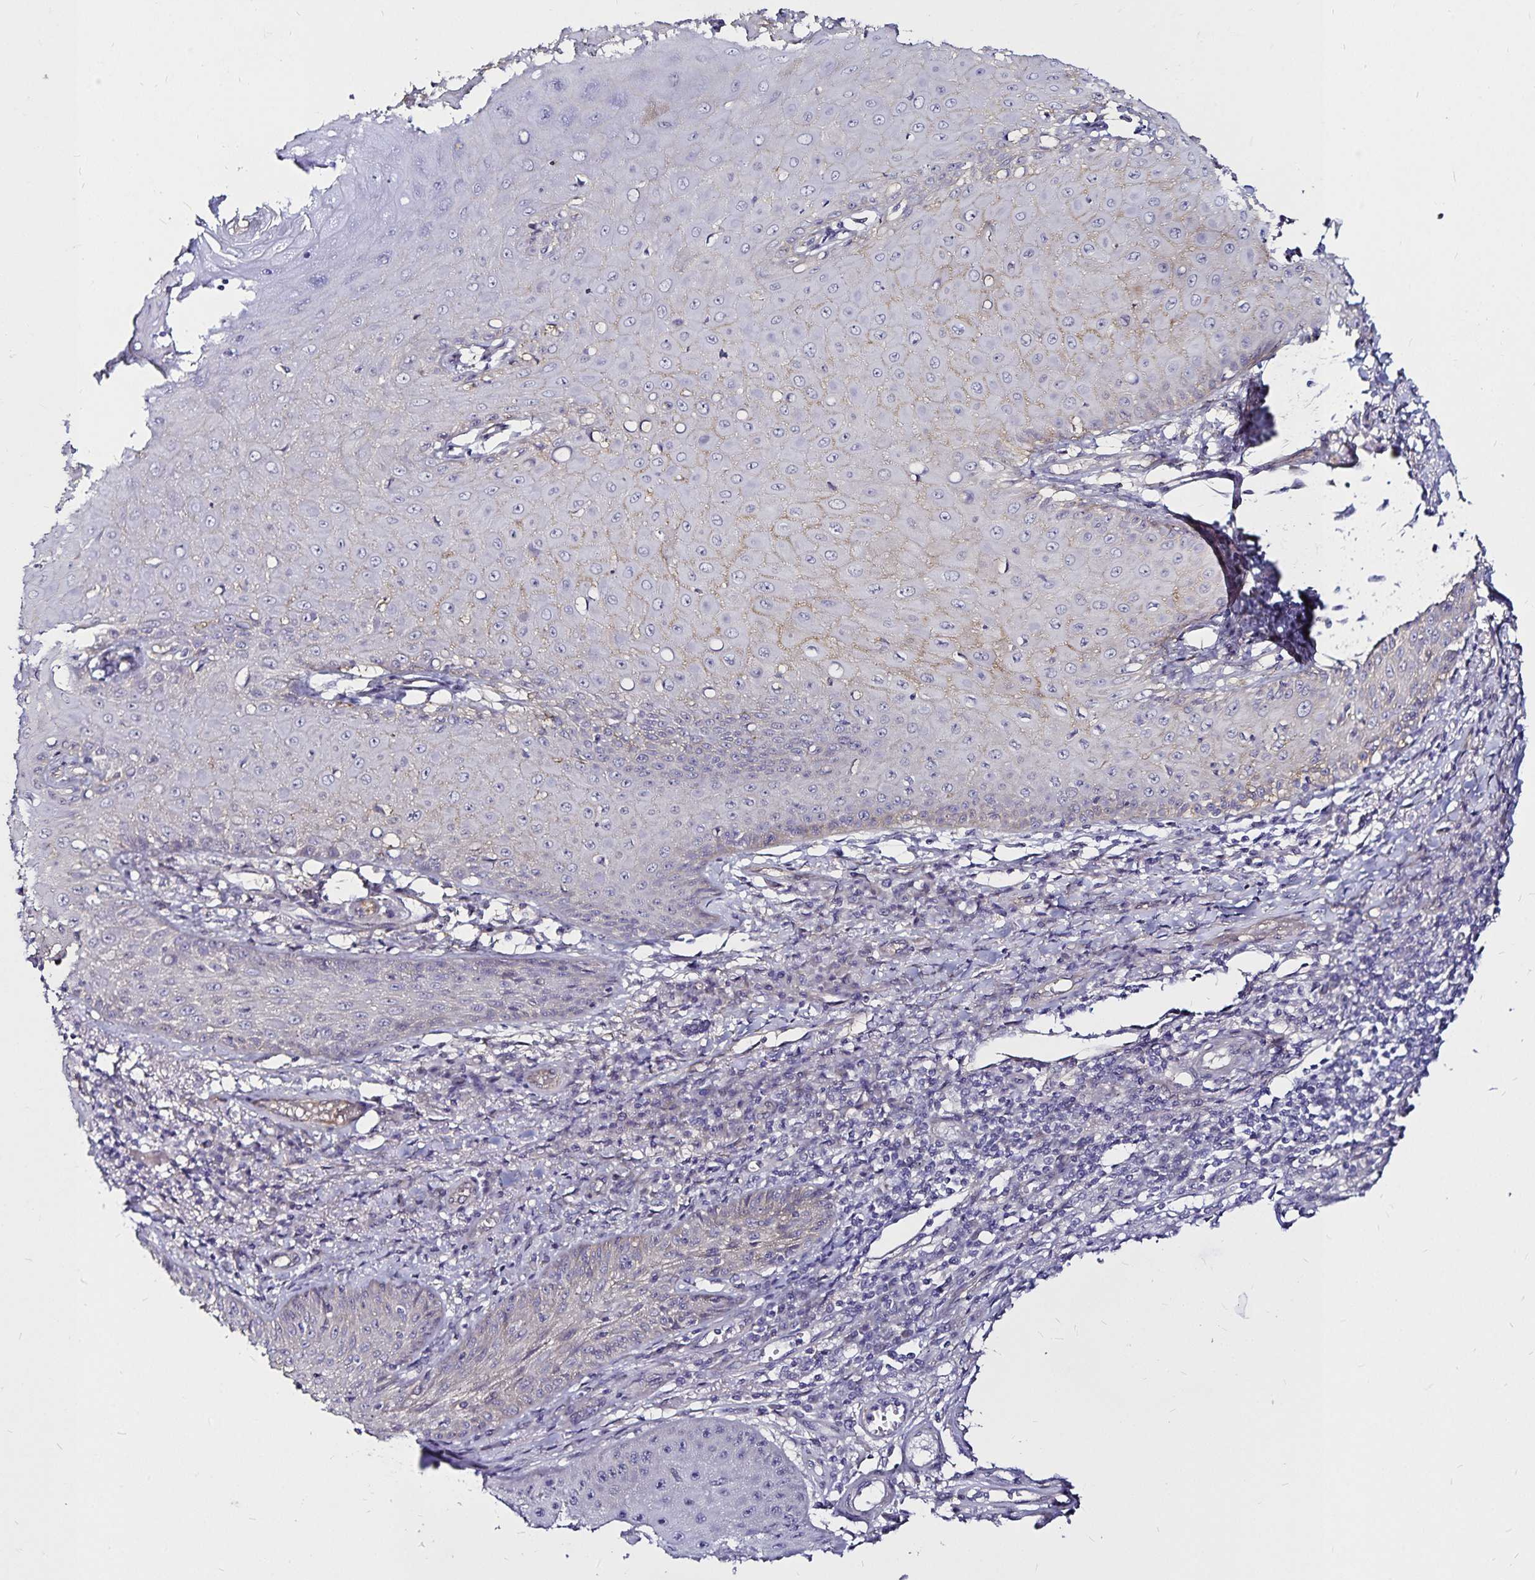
{"staining": {"intensity": "negative", "quantity": "none", "location": "none"}, "tissue": "skin cancer", "cell_type": "Tumor cells", "image_type": "cancer", "snomed": [{"axis": "morphology", "description": "Squamous cell carcinoma, NOS"}, {"axis": "topography", "description": "Skin"}], "caption": "Skin cancer (squamous cell carcinoma) stained for a protein using immunohistochemistry (IHC) displays no positivity tumor cells.", "gene": "GNG12", "patient": {"sex": "male", "age": 70}}